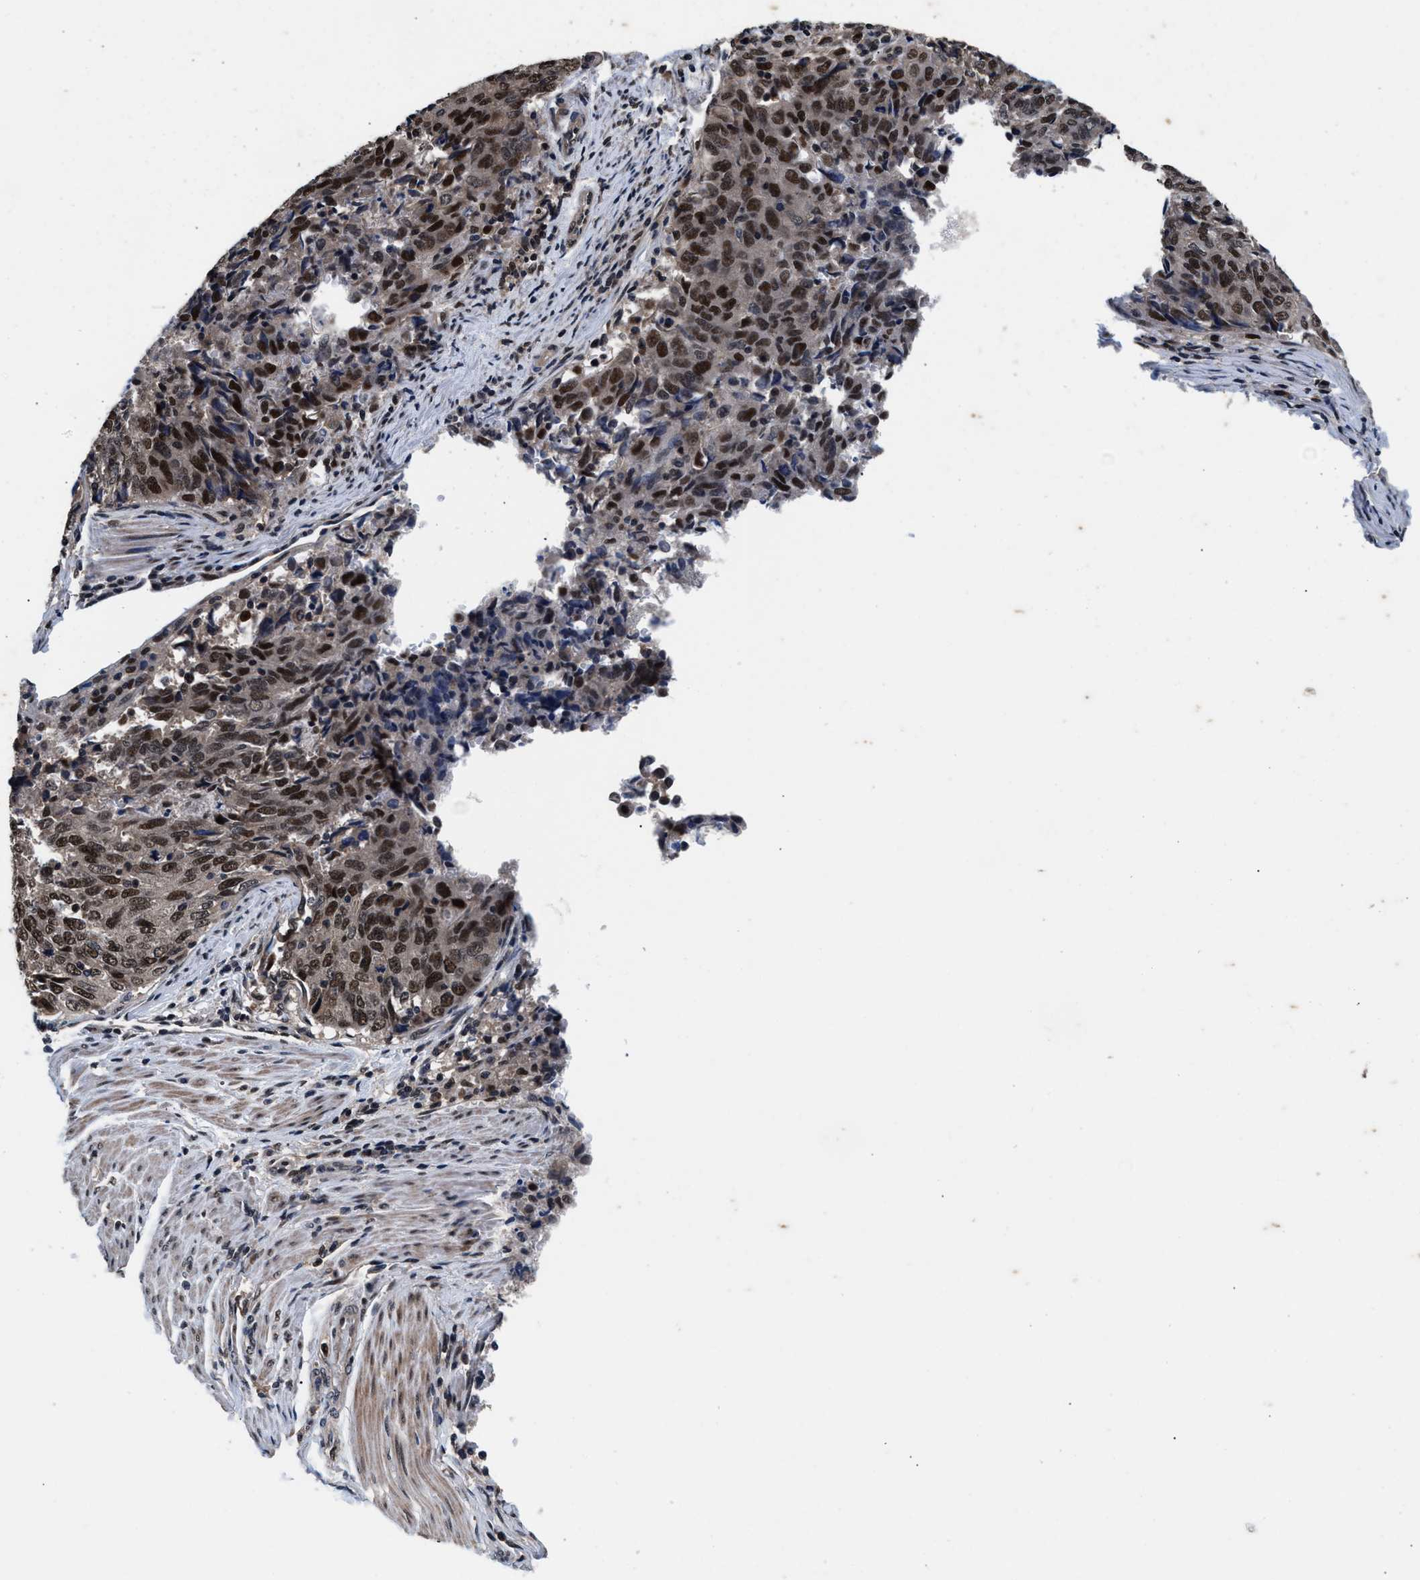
{"staining": {"intensity": "strong", "quantity": ">75%", "location": "nuclear"}, "tissue": "endometrial cancer", "cell_type": "Tumor cells", "image_type": "cancer", "snomed": [{"axis": "morphology", "description": "Adenocarcinoma, NOS"}, {"axis": "topography", "description": "Endometrium"}], "caption": "Immunohistochemical staining of human endometrial adenocarcinoma exhibits strong nuclear protein positivity in about >75% of tumor cells. The staining is performed using DAB brown chromogen to label protein expression. The nuclei are counter-stained blue using hematoxylin.", "gene": "USP16", "patient": {"sex": "female", "age": 80}}